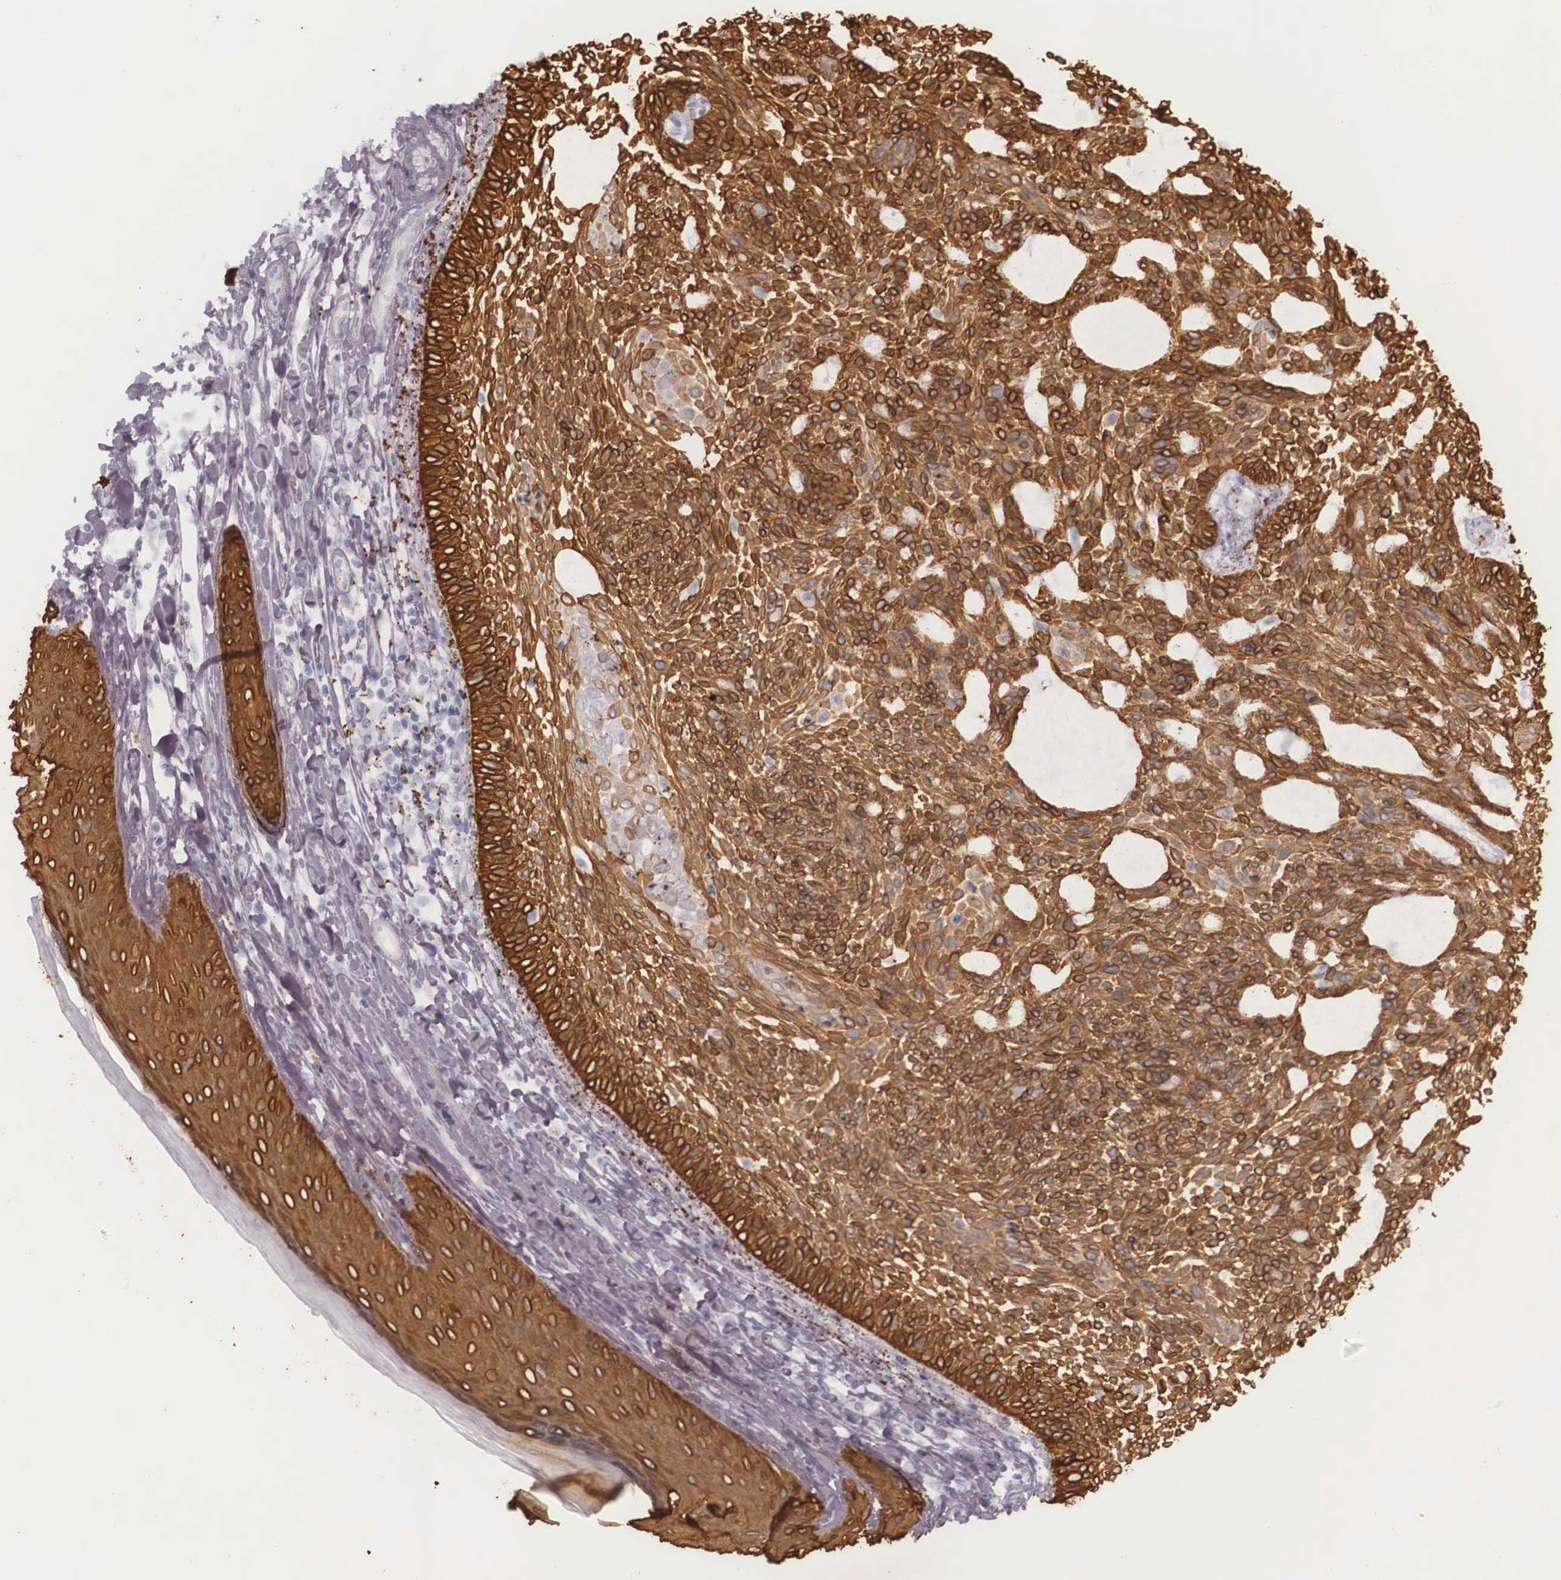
{"staining": {"intensity": "strong", "quantity": ">75%", "location": "cytoplasmic/membranous"}, "tissue": "skin cancer", "cell_type": "Tumor cells", "image_type": "cancer", "snomed": [{"axis": "morphology", "description": "Basal cell carcinoma"}, {"axis": "topography", "description": "Skin"}], "caption": "Skin basal cell carcinoma stained with a brown dye shows strong cytoplasmic/membranous positive positivity in about >75% of tumor cells.", "gene": "KRT14", "patient": {"sex": "male", "age": 58}}